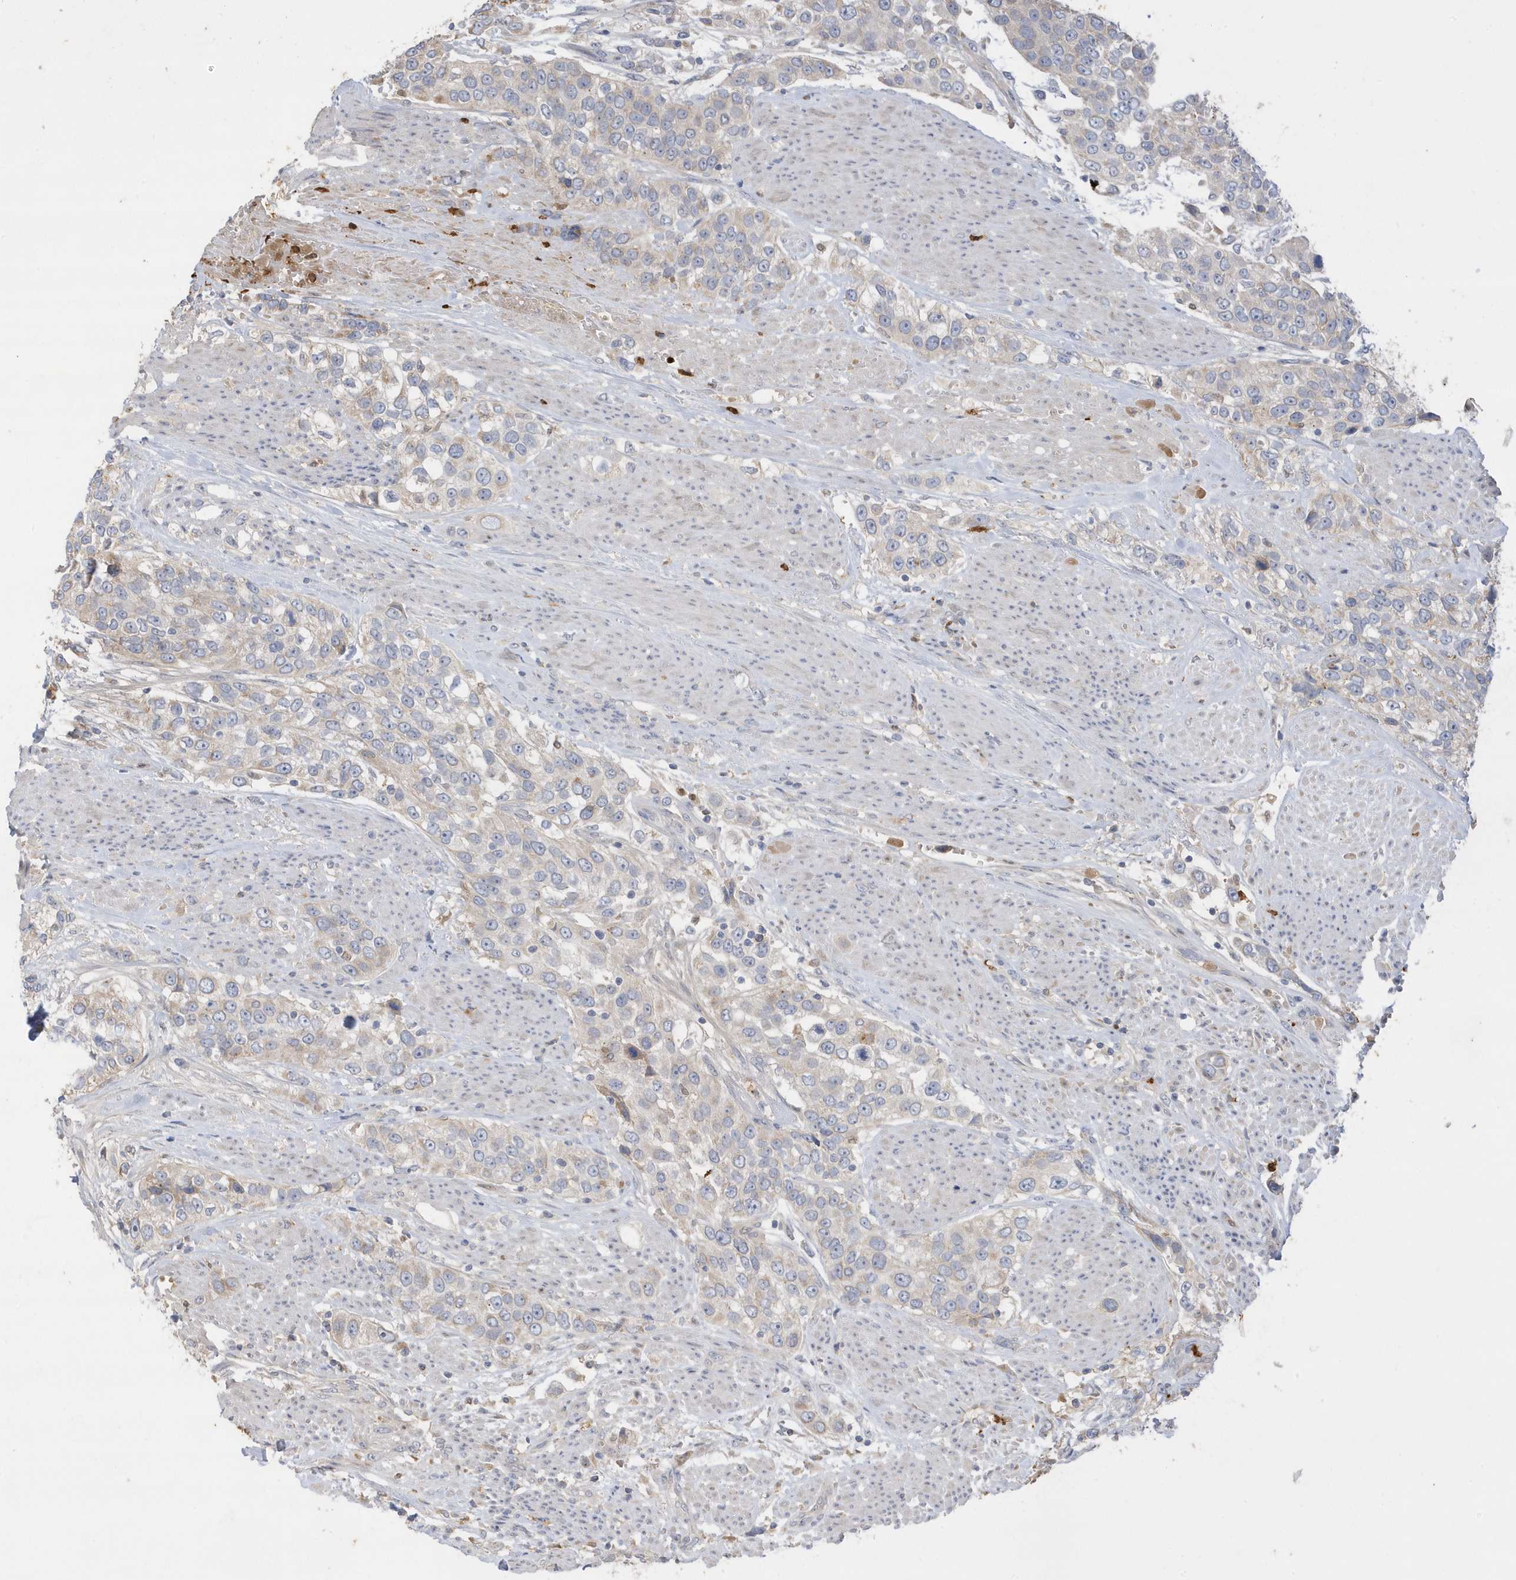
{"staining": {"intensity": "negative", "quantity": "none", "location": "none"}, "tissue": "urothelial cancer", "cell_type": "Tumor cells", "image_type": "cancer", "snomed": [{"axis": "morphology", "description": "Urothelial carcinoma, High grade"}, {"axis": "topography", "description": "Urinary bladder"}], "caption": "Immunohistochemistry histopathology image of human high-grade urothelial carcinoma stained for a protein (brown), which displays no positivity in tumor cells. Nuclei are stained in blue.", "gene": "DPP9", "patient": {"sex": "female", "age": 80}}